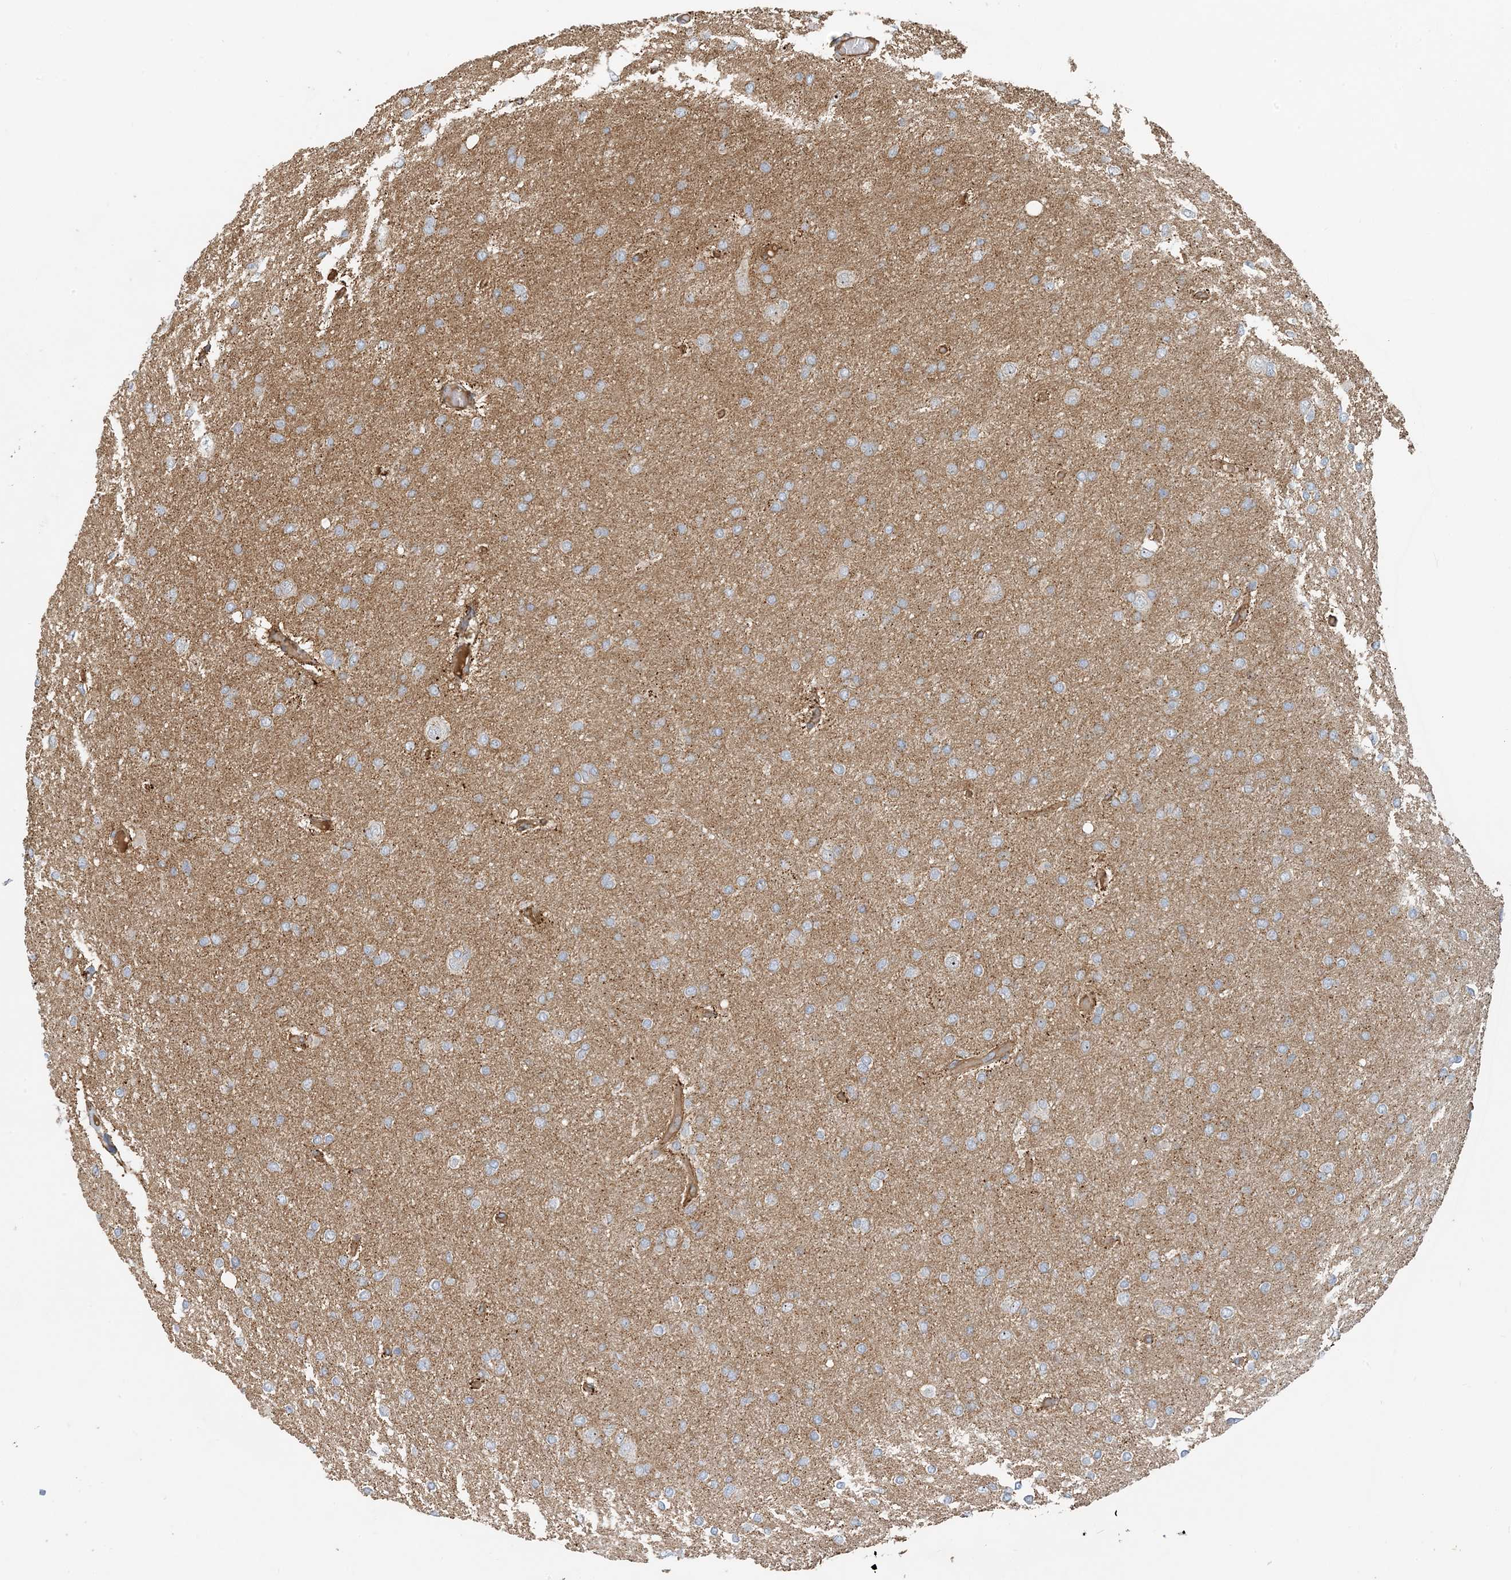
{"staining": {"intensity": "negative", "quantity": "none", "location": "none"}, "tissue": "glioma", "cell_type": "Tumor cells", "image_type": "cancer", "snomed": [{"axis": "morphology", "description": "Glioma, malignant, High grade"}, {"axis": "topography", "description": "Cerebral cortex"}], "caption": "Immunohistochemistry of human glioma demonstrates no staining in tumor cells.", "gene": "MYL5", "patient": {"sex": "female", "age": 36}}